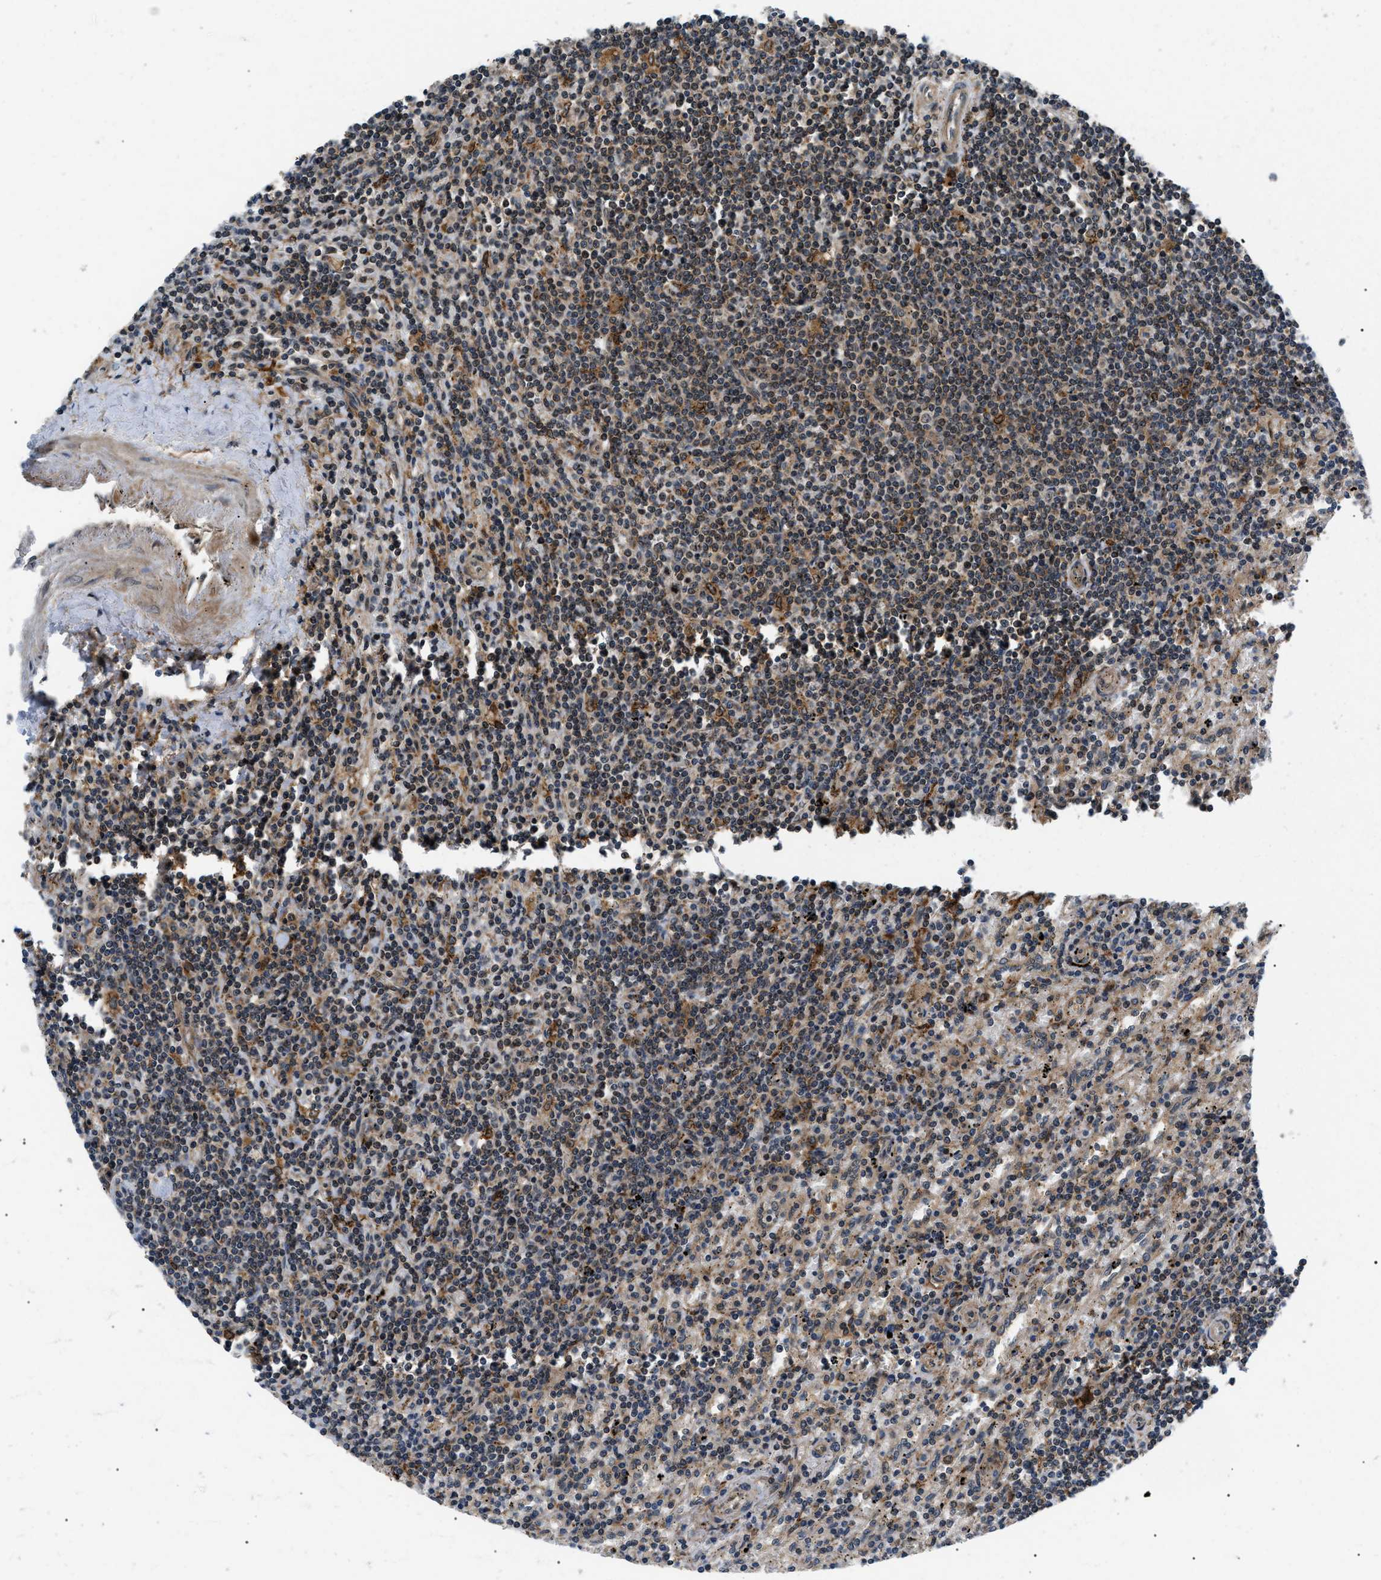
{"staining": {"intensity": "moderate", "quantity": "<25%", "location": "cytoplasmic/membranous"}, "tissue": "lymphoma", "cell_type": "Tumor cells", "image_type": "cancer", "snomed": [{"axis": "morphology", "description": "Malignant lymphoma, non-Hodgkin's type, Low grade"}, {"axis": "topography", "description": "Spleen"}], "caption": "Low-grade malignant lymphoma, non-Hodgkin's type stained with a brown dye displays moderate cytoplasmic/membranous positive positivity in about <25% of tumor cells.", "gene": "ATP6AP1", "patient": {"sex": "male", "age": 76}}